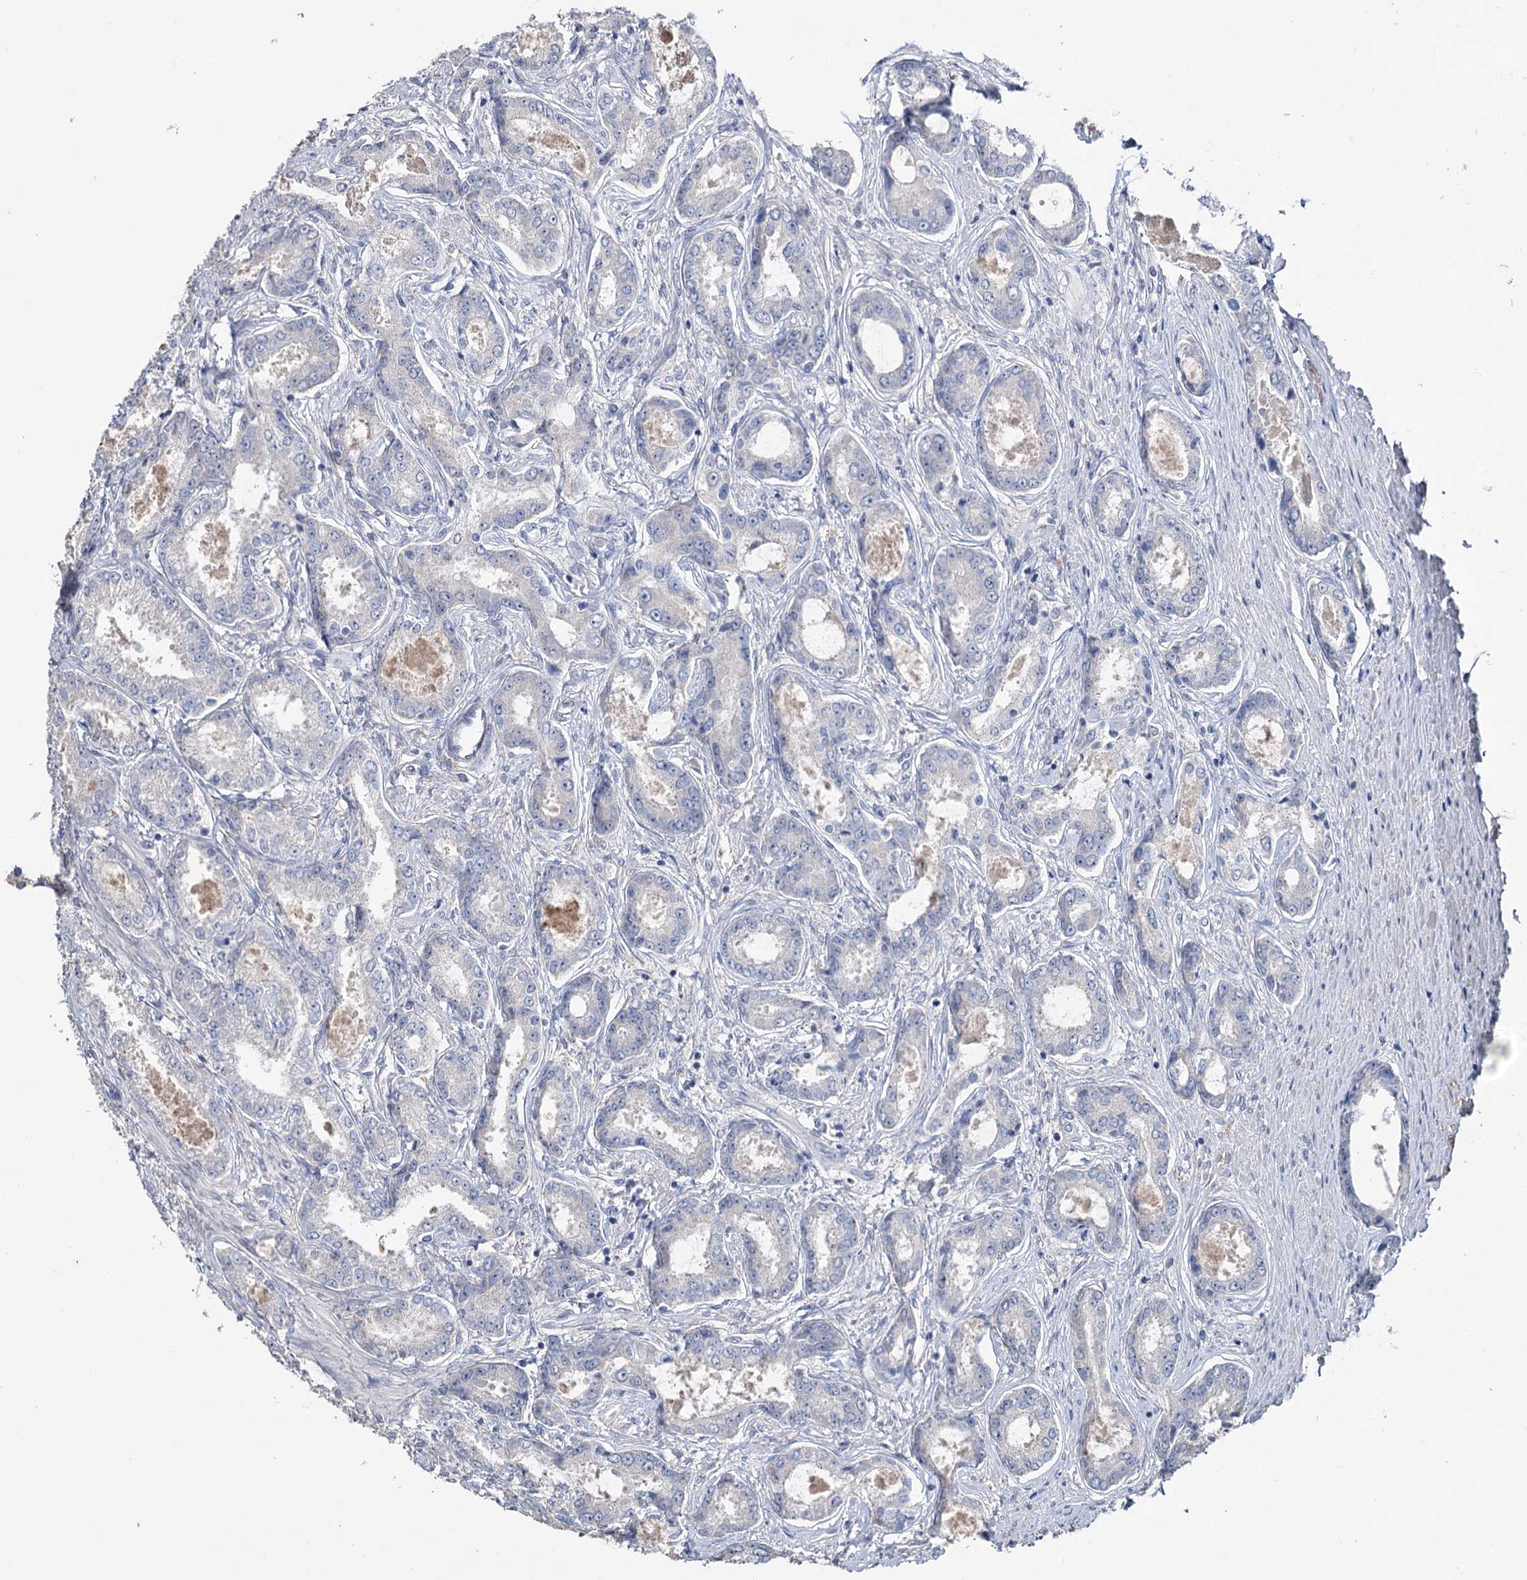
{"staining": {"intensity": "negative", "quantity": "none", "location": "none"}, "tissue": "prostate cancer", "cell_type": "Tumor cells", "image_type": "cancer", "snomed": [{"axis": "morphology", "description": "Adenocarcinoma, Low grade"}, {"axis": "topography", "description": "Prostate"}], "caption": "Tumor cells are negative for brown protein staining in adenocarcinoma (low-grade) (prostate).", "gene": "EPB41L5", "patient": {"sex": "male", "age": 68}}